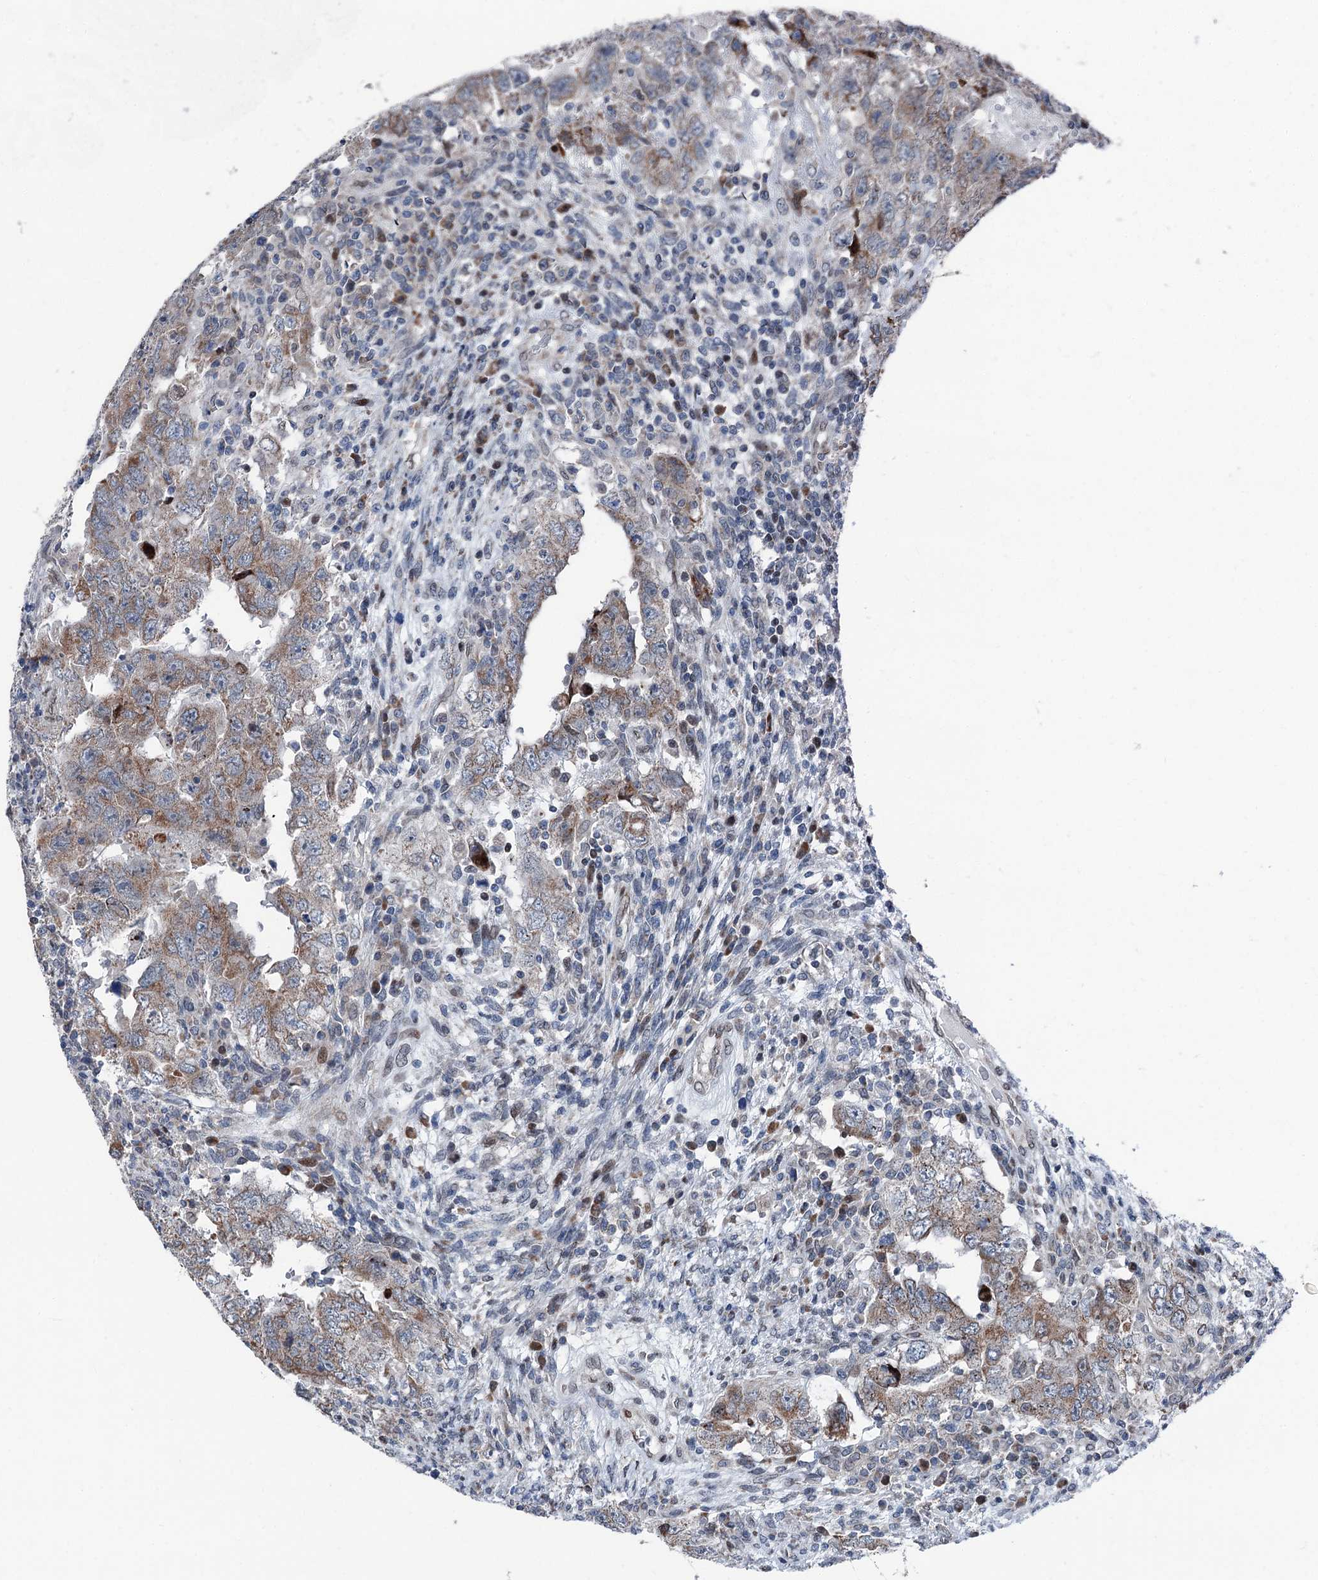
{"staining": {"intensity": "moderate", "quantity": ">75%", "location": "cytoplasmic/membranous"}, "tissue": "testis cancer", "cell_type": "Tumor cells", "image_type": "cancer", "snomed": [{"axis": "morphology", "description": "Carcinoma, Embryonal, NOS"}, {"axis": "topography", "description": "Testis"}], "caption": "Immunohistochemical staining of human embryonal carcinoma (testis) displays medium levels of moderate cytoplasmic/membranous positivity in approximately >75% of tumor cells.", "gene": "MRPL14", "patient": {"sex": "male", "age": 26}}